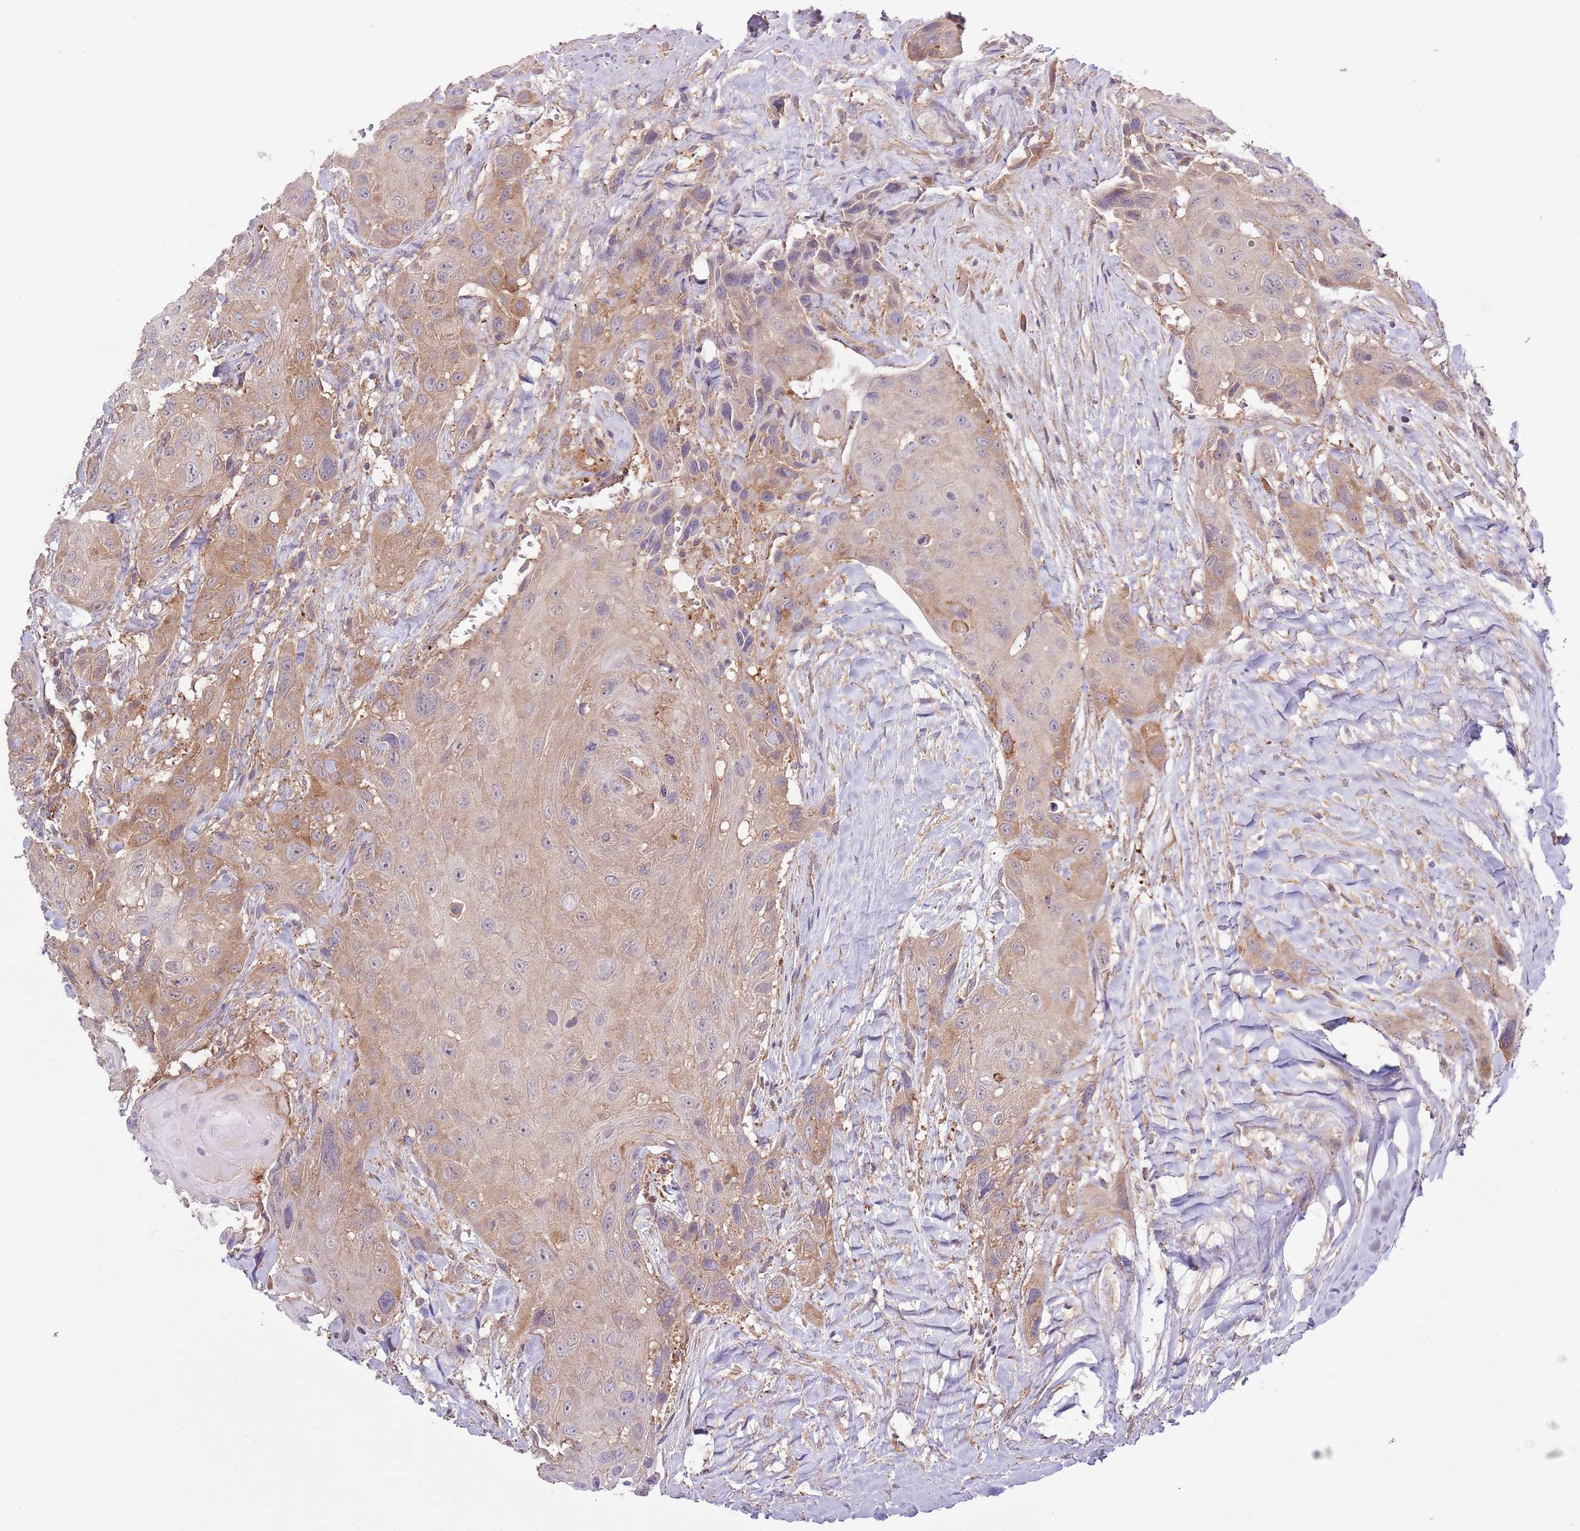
{"staining": {"intensity": "moderate", "quantity": "<25%", "location": "cytoplasmic/membranous"}, "tissue": "head and neck cancer", "cell_type": "Tumor cells", "image_type": "cancer", "snomed": [{"axis": "morphology", "description": "Squamous cell carcinoma, NOS"}, {"axis": "topography", "description": "Head-Neck"}], "caption": "High-power microscopy captured an immunohistochemistry (IHC) micrograph of head and neck squamous cell carcinoma, revealing moderate cytoplasmic/membranous expression in about <25% of tumor cells.", "gene": "LPIN2", "patient": {"sex": "male", "age": 81}}